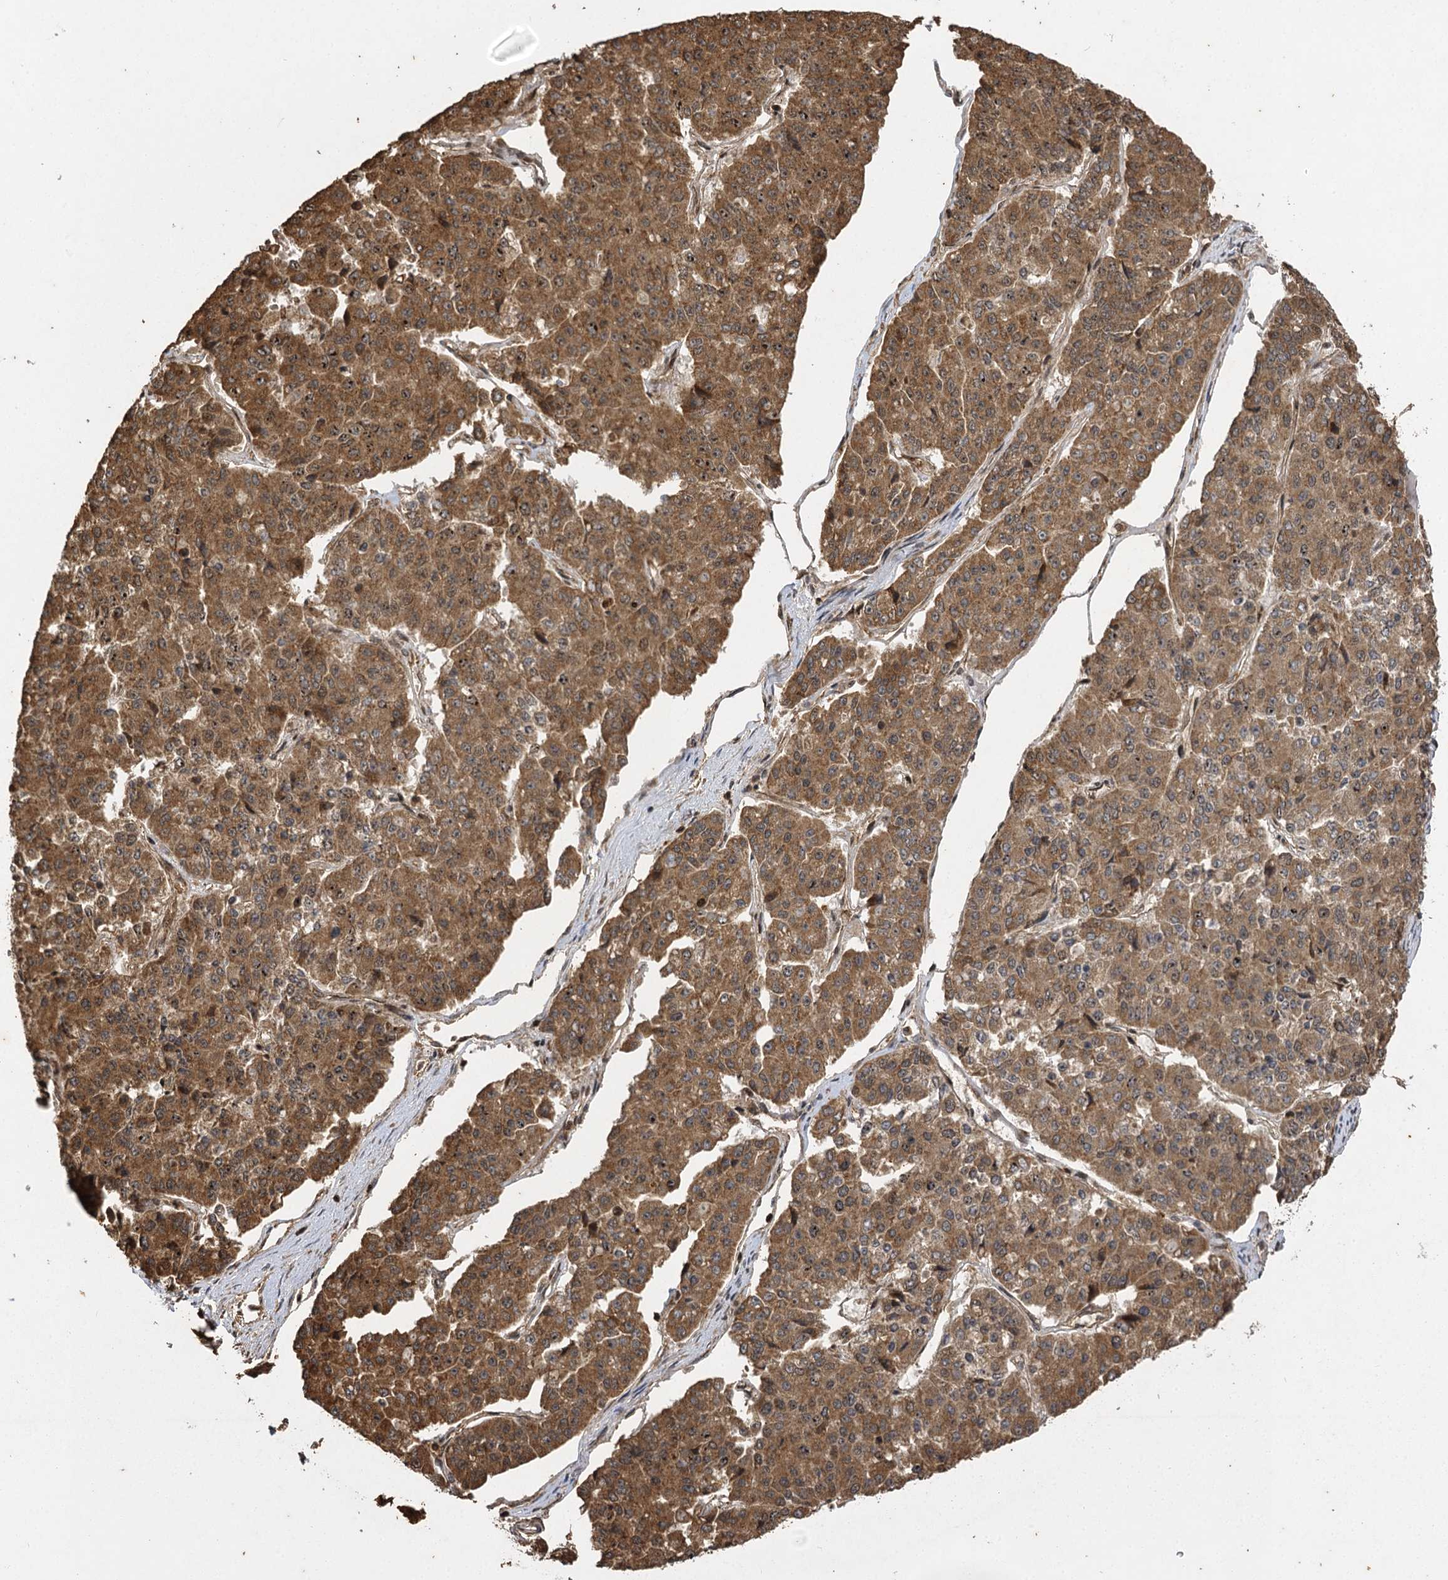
{"staining": {"intensity": "moderate", "quantity": ">75%", "location": "cytoplasmic/membranous,nuclear"}, "tissue": "pancreatic cancer", "cell_type": "Tumor cells", "image_type": "cancer", "snomed": [{"axis": "morphology", "description": "Adenocarcinoma, NOS"}, {"axis": "topography", "description": "Pancreas"}], "caption": "A photomicrograph of human adenocarcinoma (pancreatic) stained for a protein displays moderate cytoplasmic/membranous and nuclear brown staining in tumor cells.", "gene": "IL11RA", "patient": {"sex": "male", "age": 50}}